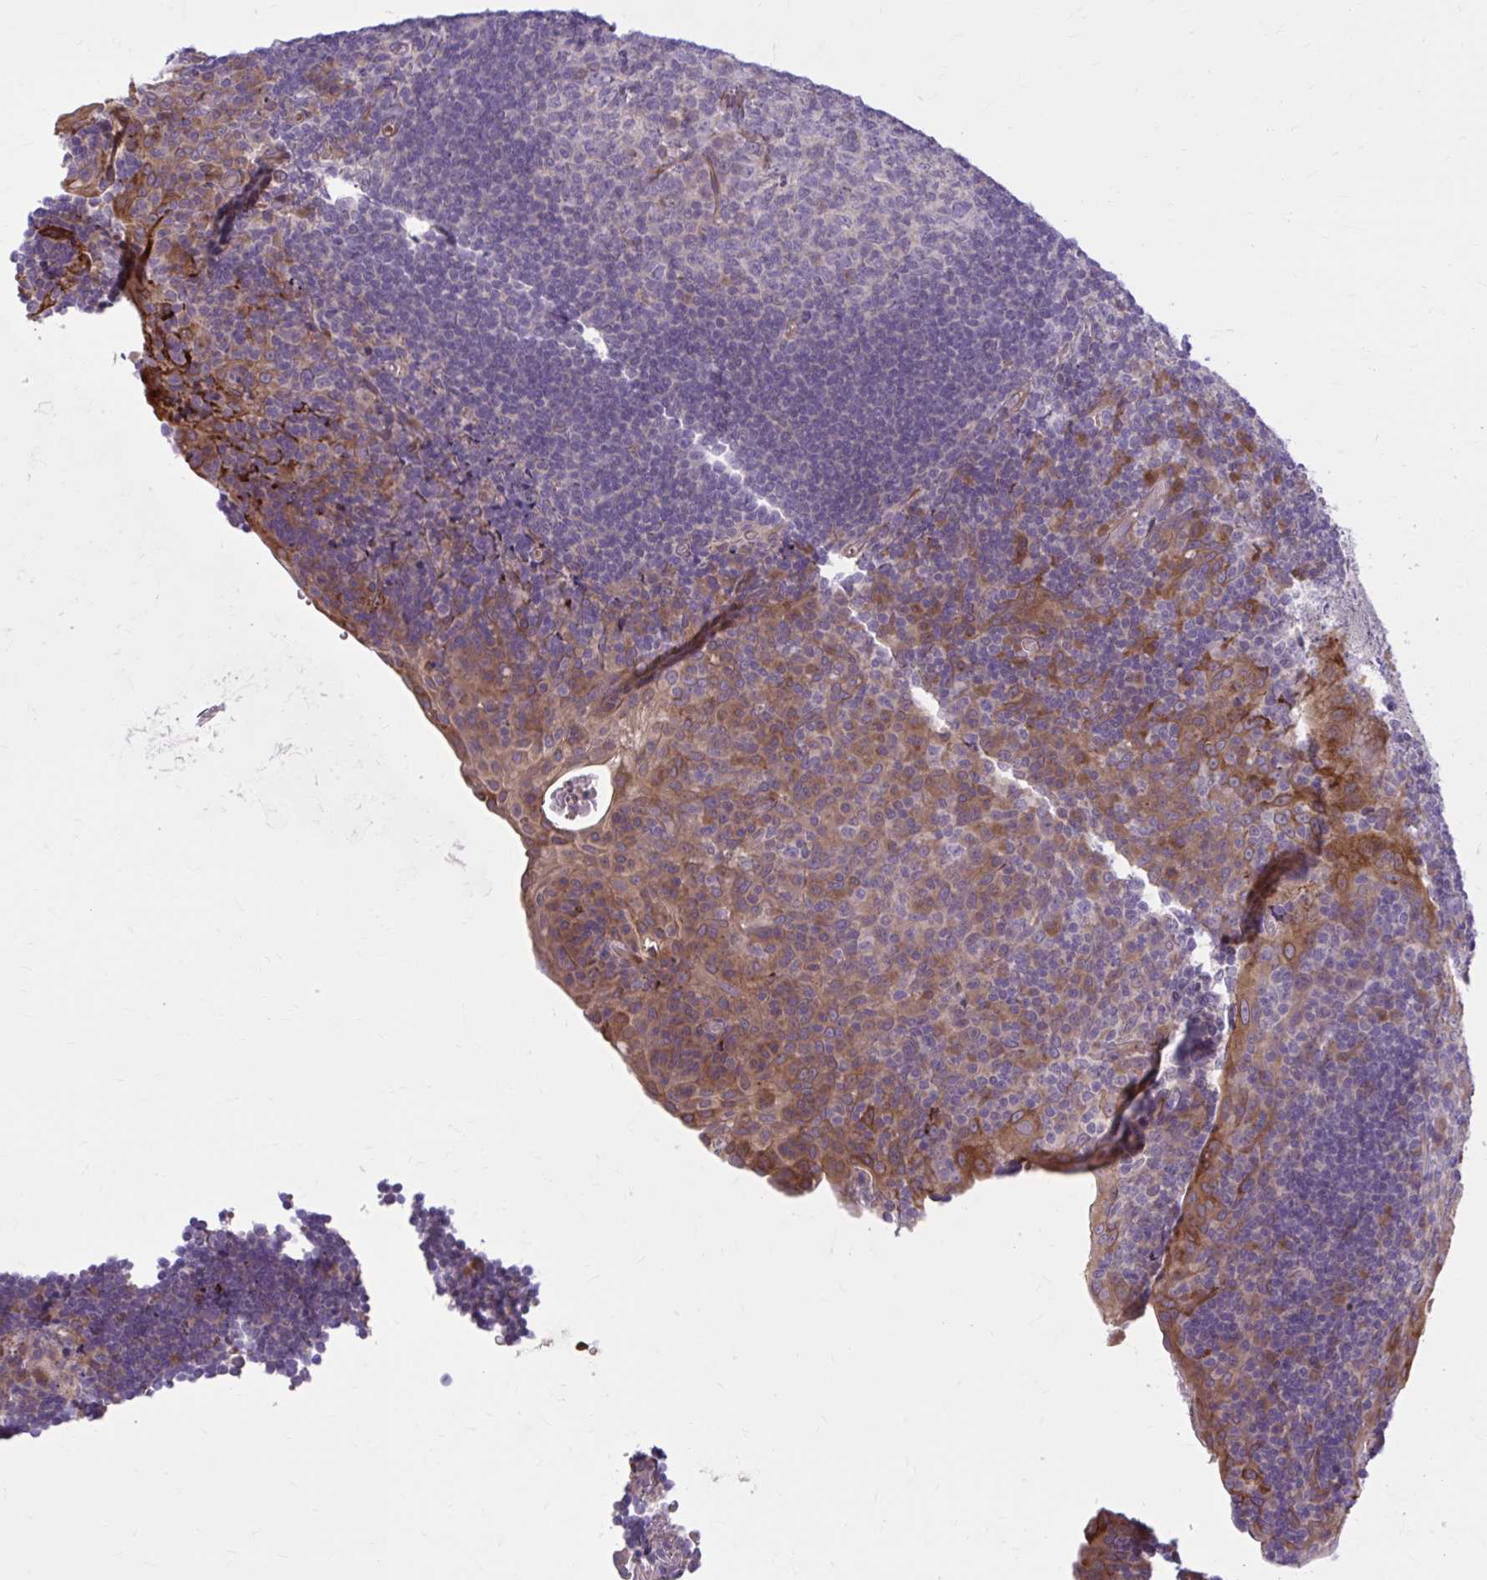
{"staining": {"intensity": "moderate", "quantity": "<25%", "location": "cytoplasmic/membranous"}, "tissue": "tonsil", "cell_type": "Germinal center cells", "image_type": "normal", "snomed": [{"axis": "morphology", "description": "Normal tissue, NOS"}, {"axis": "topography", "description": "Tonsil"}], "caption": "A high-resolution micrograph shows immunohistochemistry (IHC) staining of unremarkable tonsil, which displays moderate cytoplasmic/membranous staining in about <25% of germinal center cells.", "gene": "SNF8", "patient": {"sex": "male", "age": 17}}